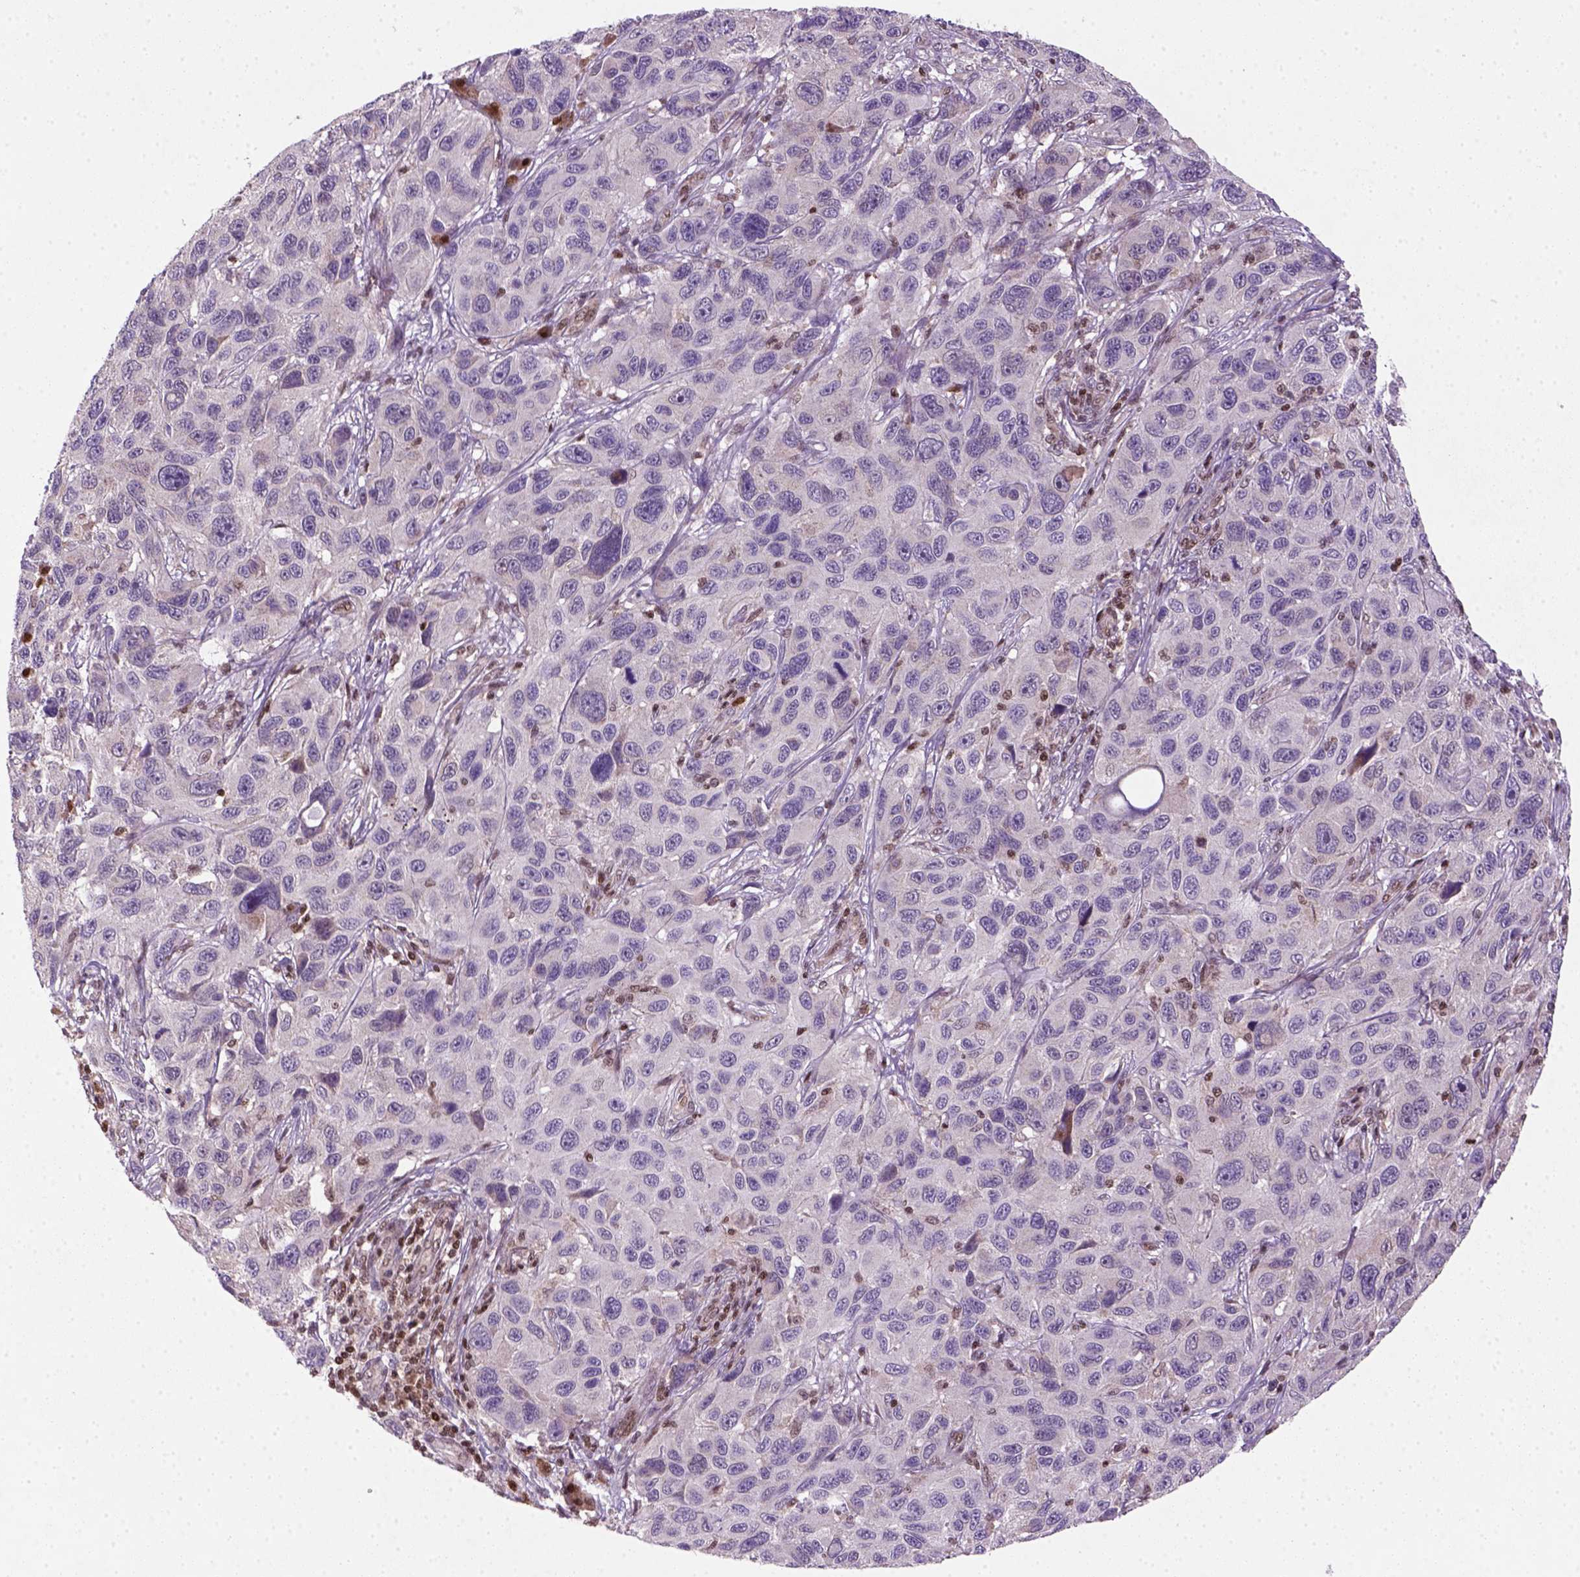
{"staining": {"intensity": "negative", "quantity": "none", "location": "none"}, "tissue": "melanoma", "cell_type": "Tumor cells", "image_type": "cancer", "snomed": [{"axis": "morphology", "description": "Malignant melanoma, NOS"}, {"axis": "topography", "description": "Skin"}], "caption": "Melanoma was stained to show a protein in brown. There is no significant expression in tumor cells.", "gene": "MGMT", "patient": {"sex": "male", "age": 53}}